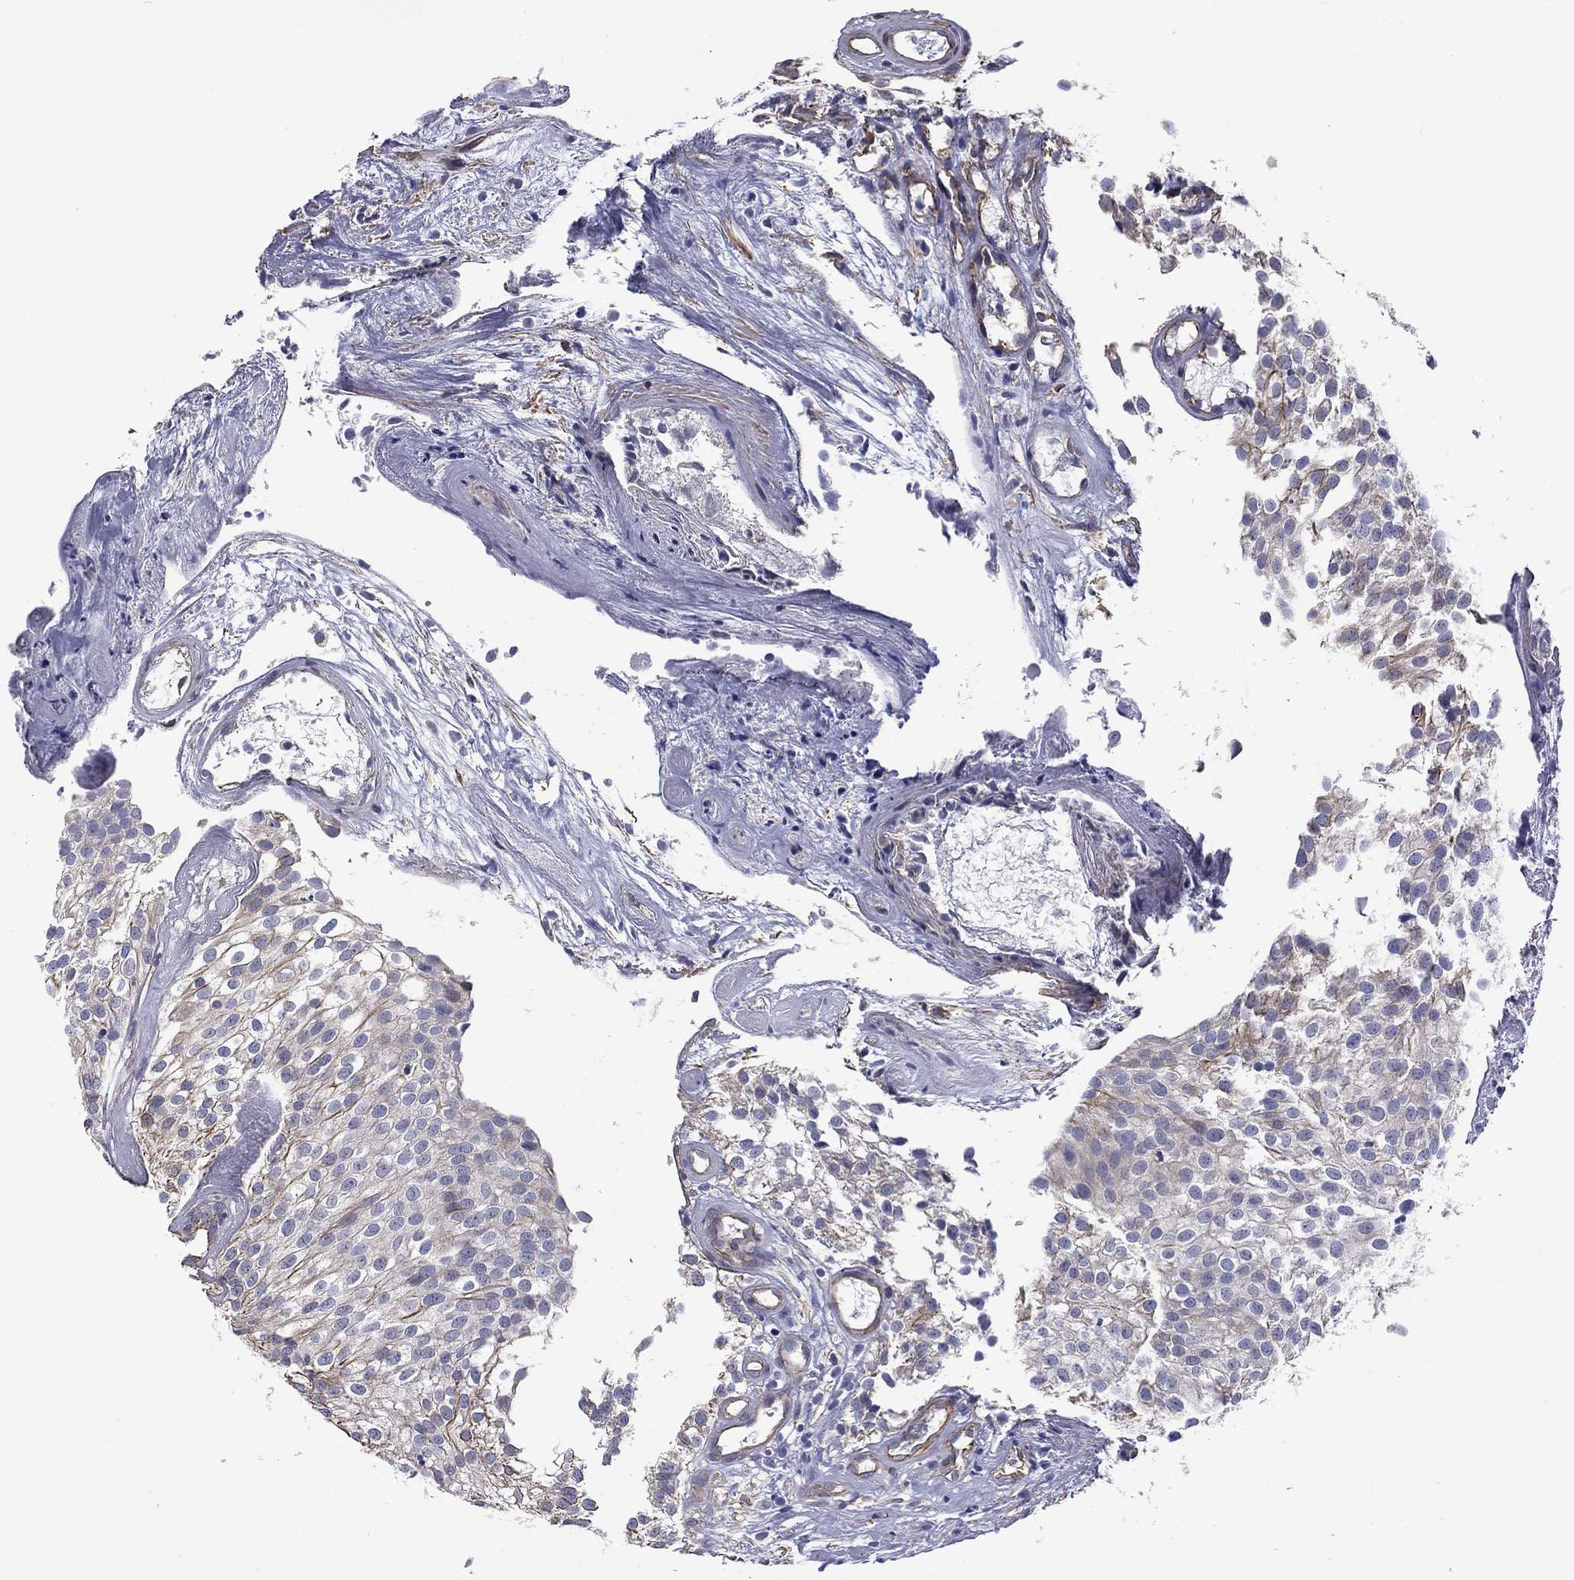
{"staining": {"intensity": "moderate", "quantity": "<25%", "location": "cytoplasmic/membranous"}, "tissue": "urothelial cancer", "cell_type": "Tumor cells", "image_type": "cancer", "snomed": [{"axis": "morphology", "description": "Urothelial carcinoma, High grade"}, {"axis": "topography", "description": "Urinary bladder"}], "caption": "A photomicrograph of urothelial cancer stained for a protein reveals moderate cytoplasmic/membranous brown staining in tumor cells.", "gene": "TCHH", "patient": {"sex": "female", "age": 79}}